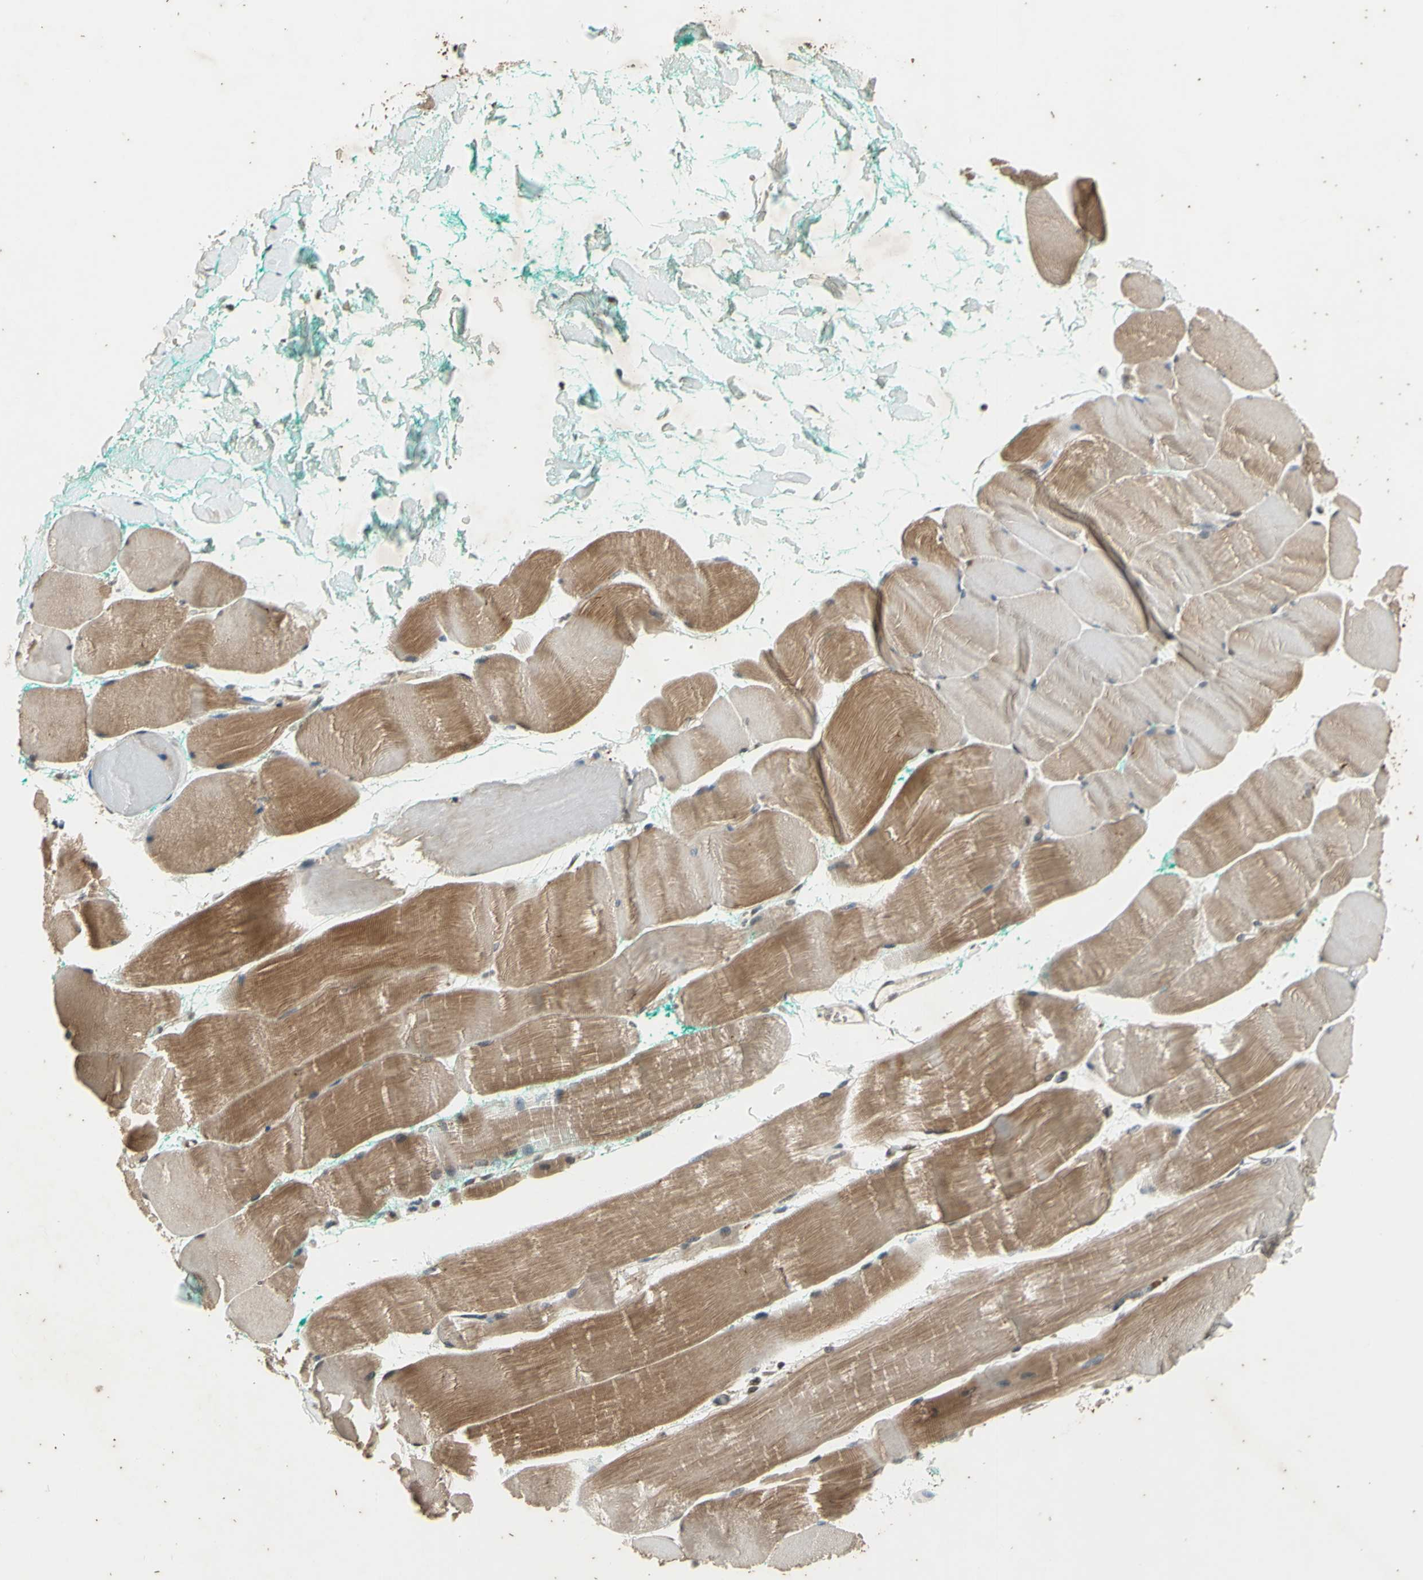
{"staining": {"intensity": "moderate", "quantity": "25%-75%", "location": "cytoplasmic/membranous"}, "tissue": "skeletal muscle", "cell_type": "Myocytes", "image_type": "normal", "snomed": [{"axis": "morphology", "description": "Normal tissue, NOS"}, {"axis": "morphology", "description": "Squamous cell carcinoma, NOS"}, {"axis": "topography", "description": "Skeletal muscle"}], "caption": "Immunohistochemical staining of unremarkable skeletal muscle displays moderate cytoplasmic/membranous protein staining in approximately 25%-75% of myocytes.", "gene": "EFNB2", "patient": {"sex": "male", "age": 51}}